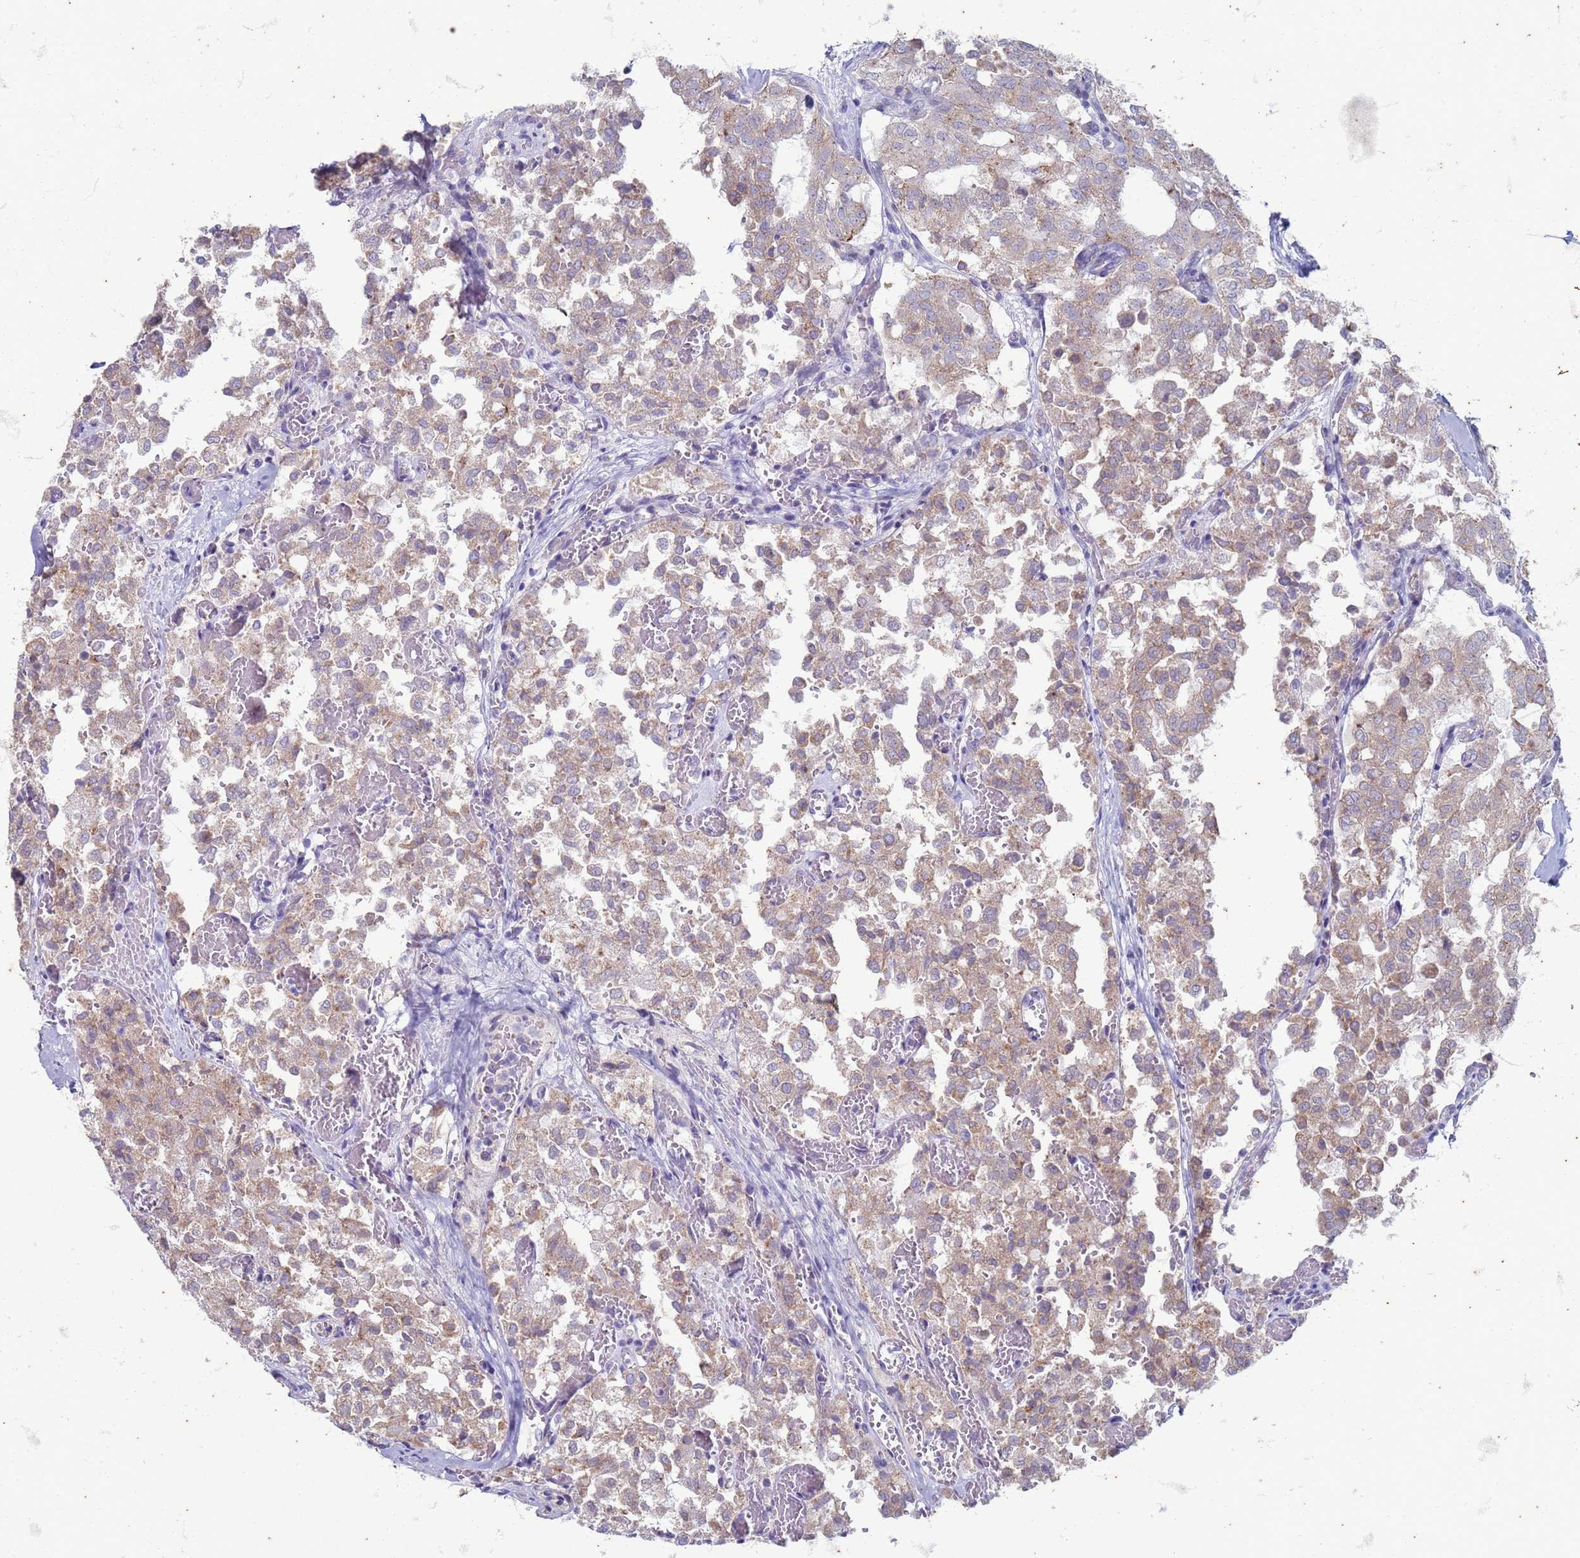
{"staining": {"intensity": "weak", "quantity": "<25%", "location": "cytoplasmic/membranous"}, "tissue": "thyroid cancer", "cell_type": "Tumor cells", "image_type": "cancer", "snomed": [{"axis": "morphology", "description": "Follicular adenoma carcinoma, NOS"}, {"axis": "topography", "description": "Thyroid gland"}], "caption": "An IHC photomicrograph of follicular adenoma carcinoma (thyroid) is shown. There is no staining in tumor cells of follicular adenoma carcinoma (thyroid).", "gene": "SUCO", "patient": {"sex": "male", "age": 75}}